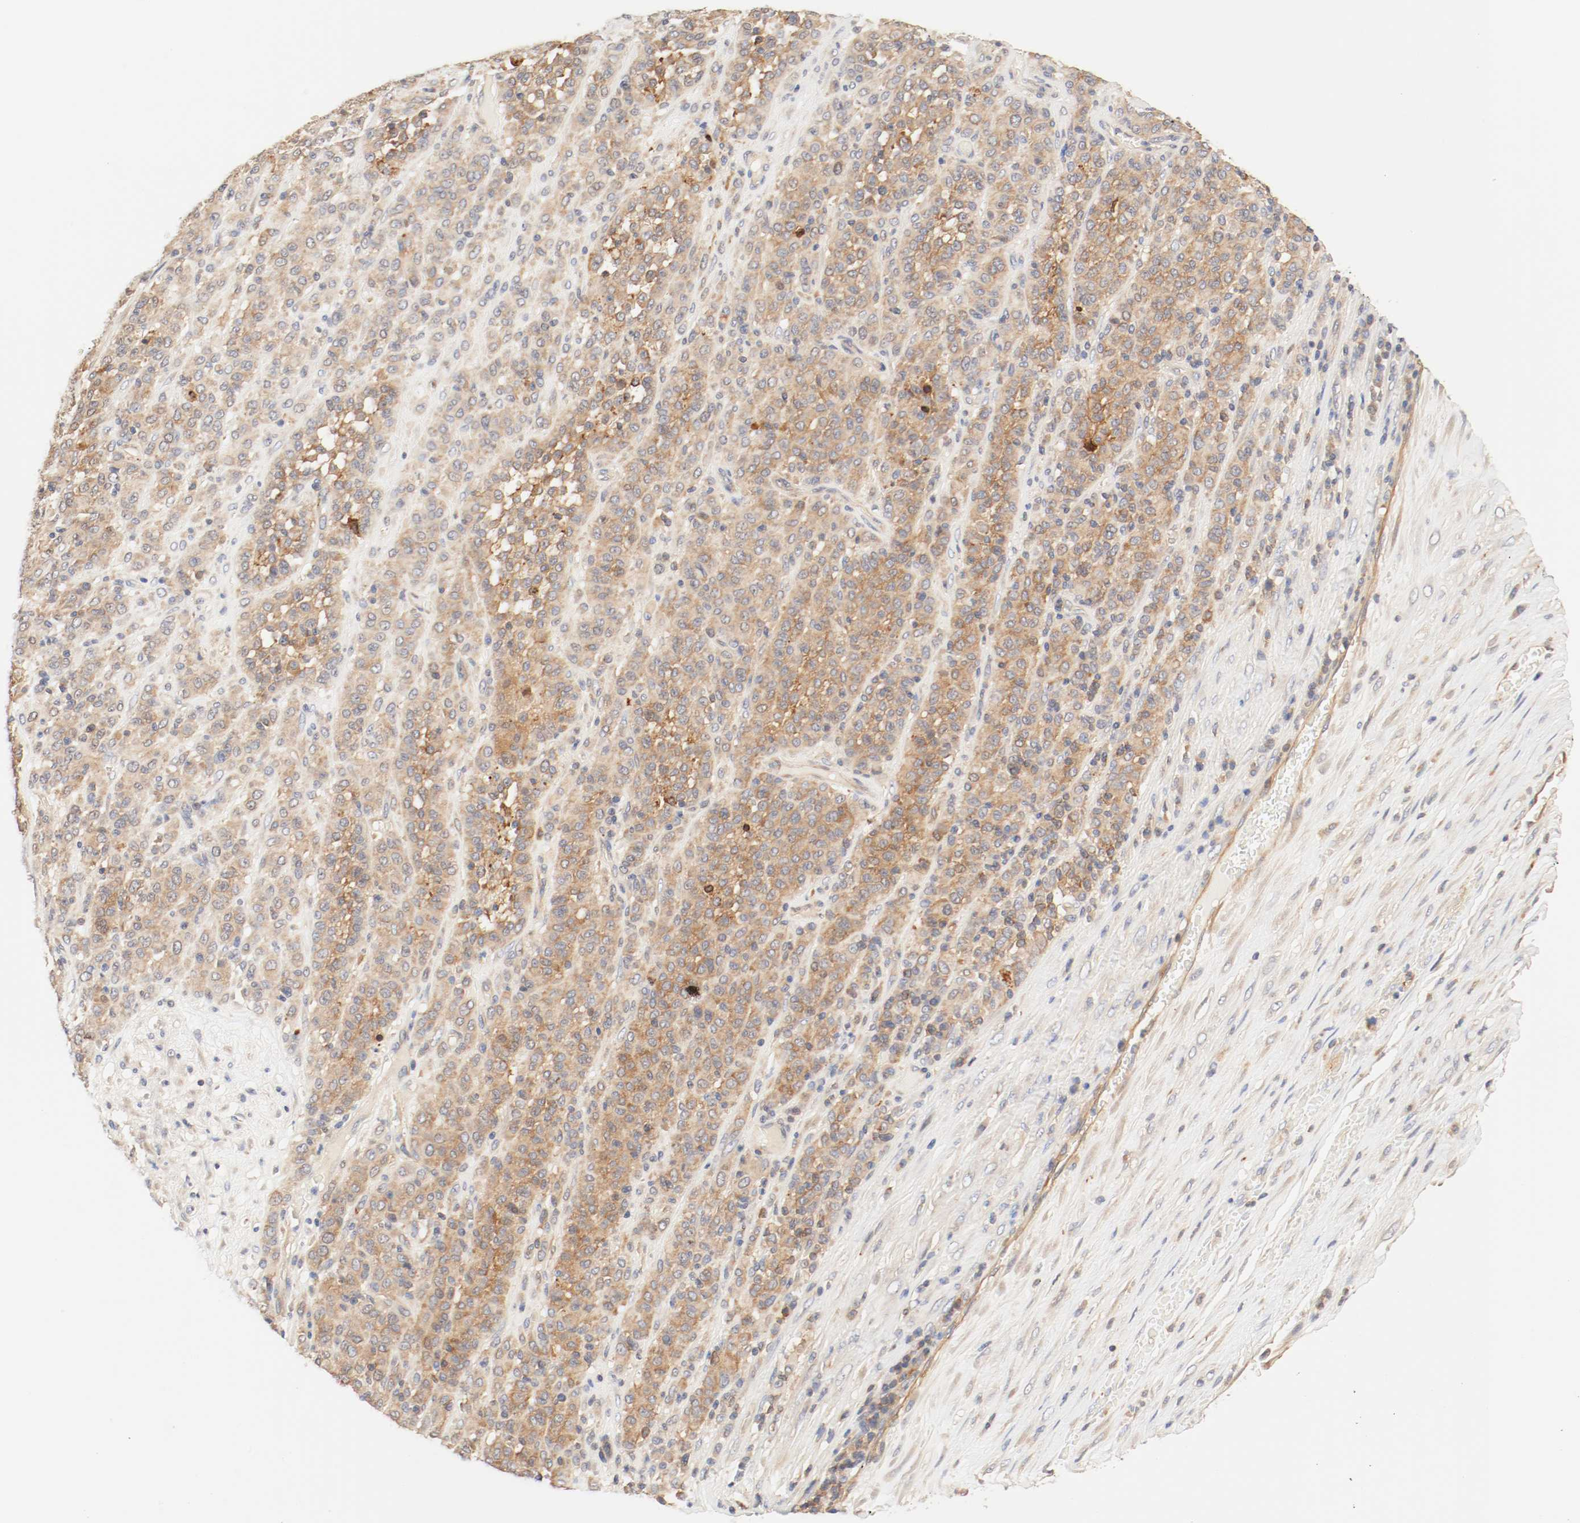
{"staining": {"intensity": "moderate", "quantity": ">75%", "location": "cytoplasmic/membranous"}, "tissue": "melanoma", "cell_type": "Tumor cells", "image_type": "cancer", "snomed": [{"axis": "morphology", "description": "Malignant melanoma, Metastatic site"}, {"axis": "topography", "description": "Pancreas"}], "caption": "Immunohistochemistry micrograph of human melanoma stained for a protein (brown), which demonstrates medium levels of moderate cytoplasmic/membranous positivity in about >75% of tumor cells.", "gene": "GIT1", "patient": {"sex": "female", "age": 30}}